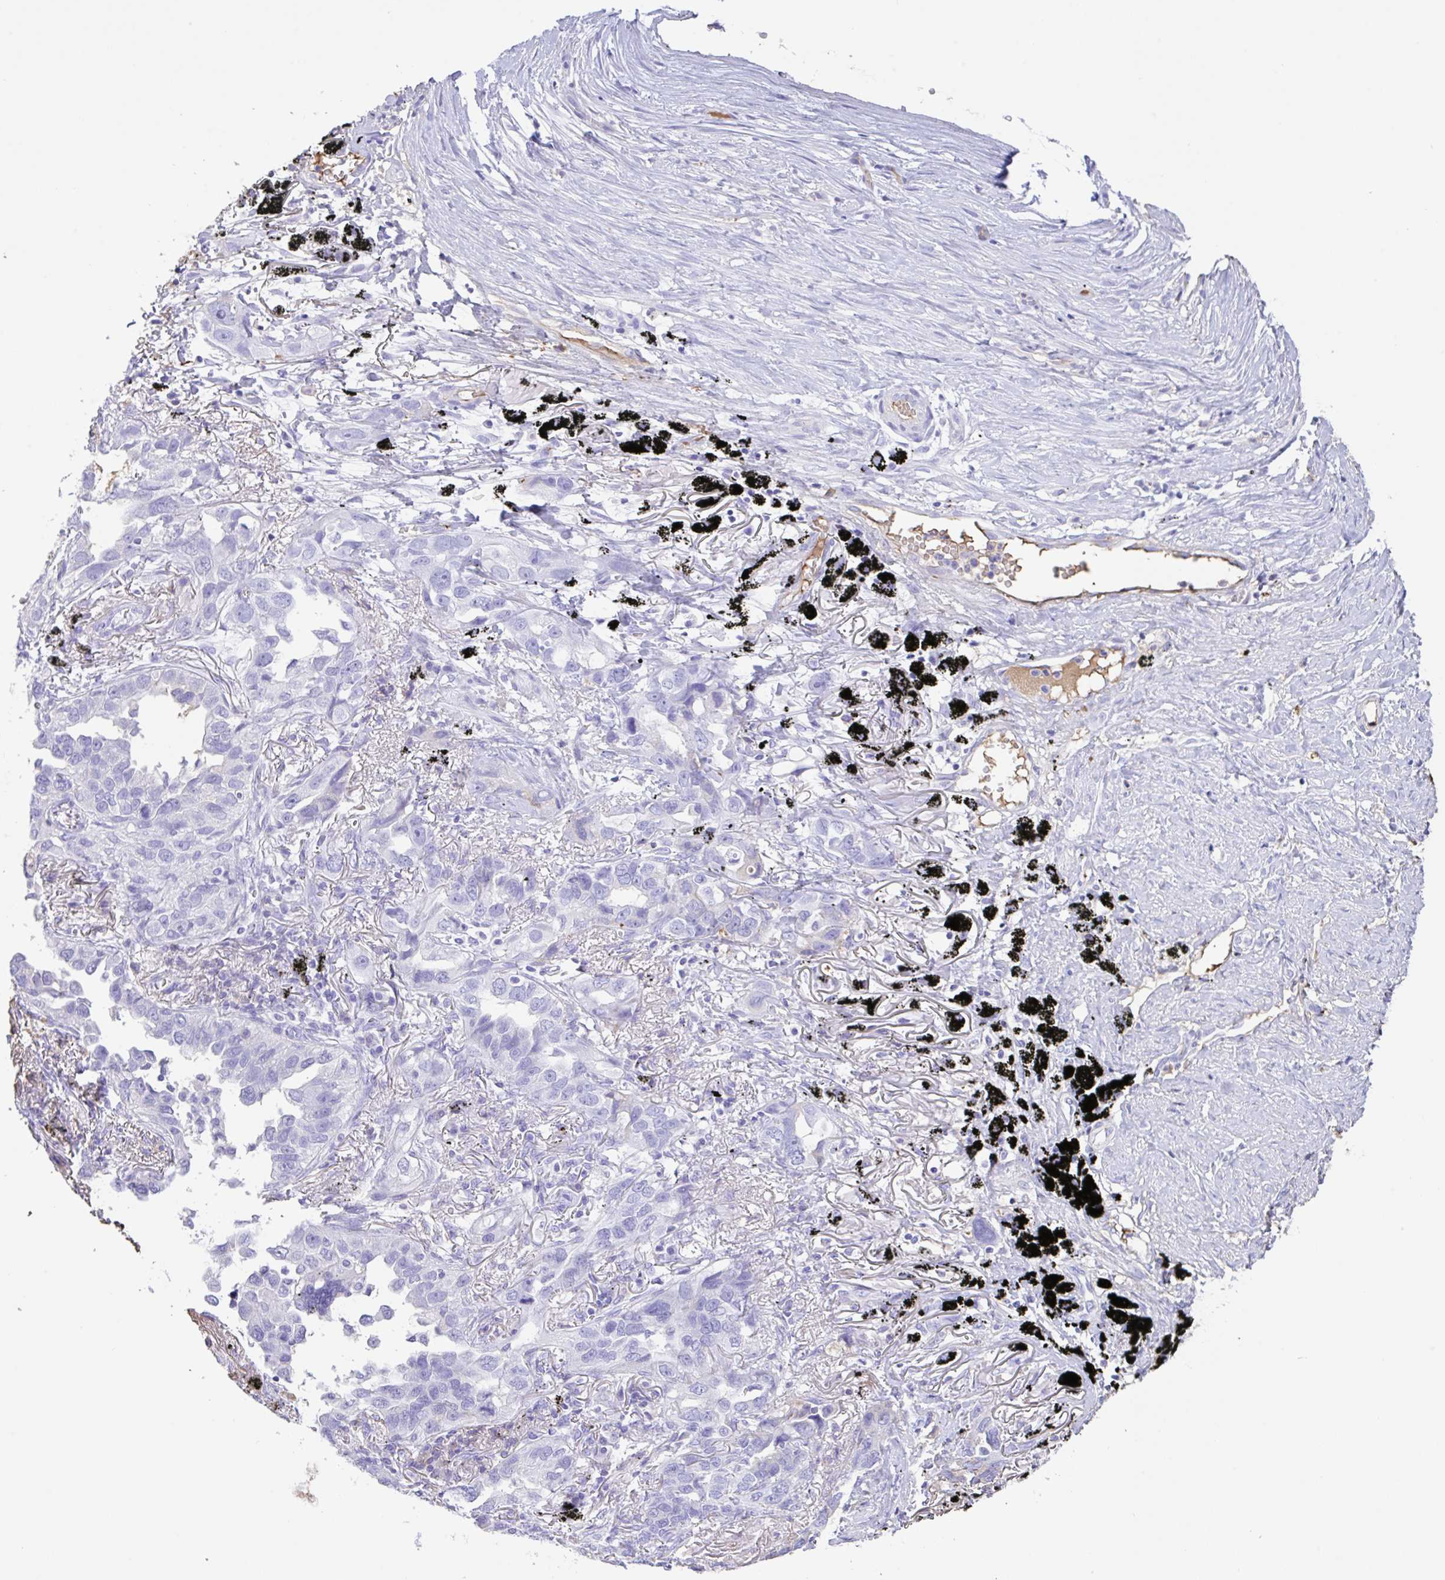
{"staining": {"intensity": "negative", "quantity": "none", "location": "none"}, "tissue": "lung cancer", "cell_type": "Tumor cells", "image_type": "cancer", "snomed": [{"axis": "morphology", "description": "Adenocarcinoma, NOS"}, {"axis": "topography", "description": "Lung"}], "caption": "Lung cancer was stained to show a protein in brown. There is no significant expression in tumor cells.", "gene": "HOXC12", "patient": {"sex": "male", "age": 67}}